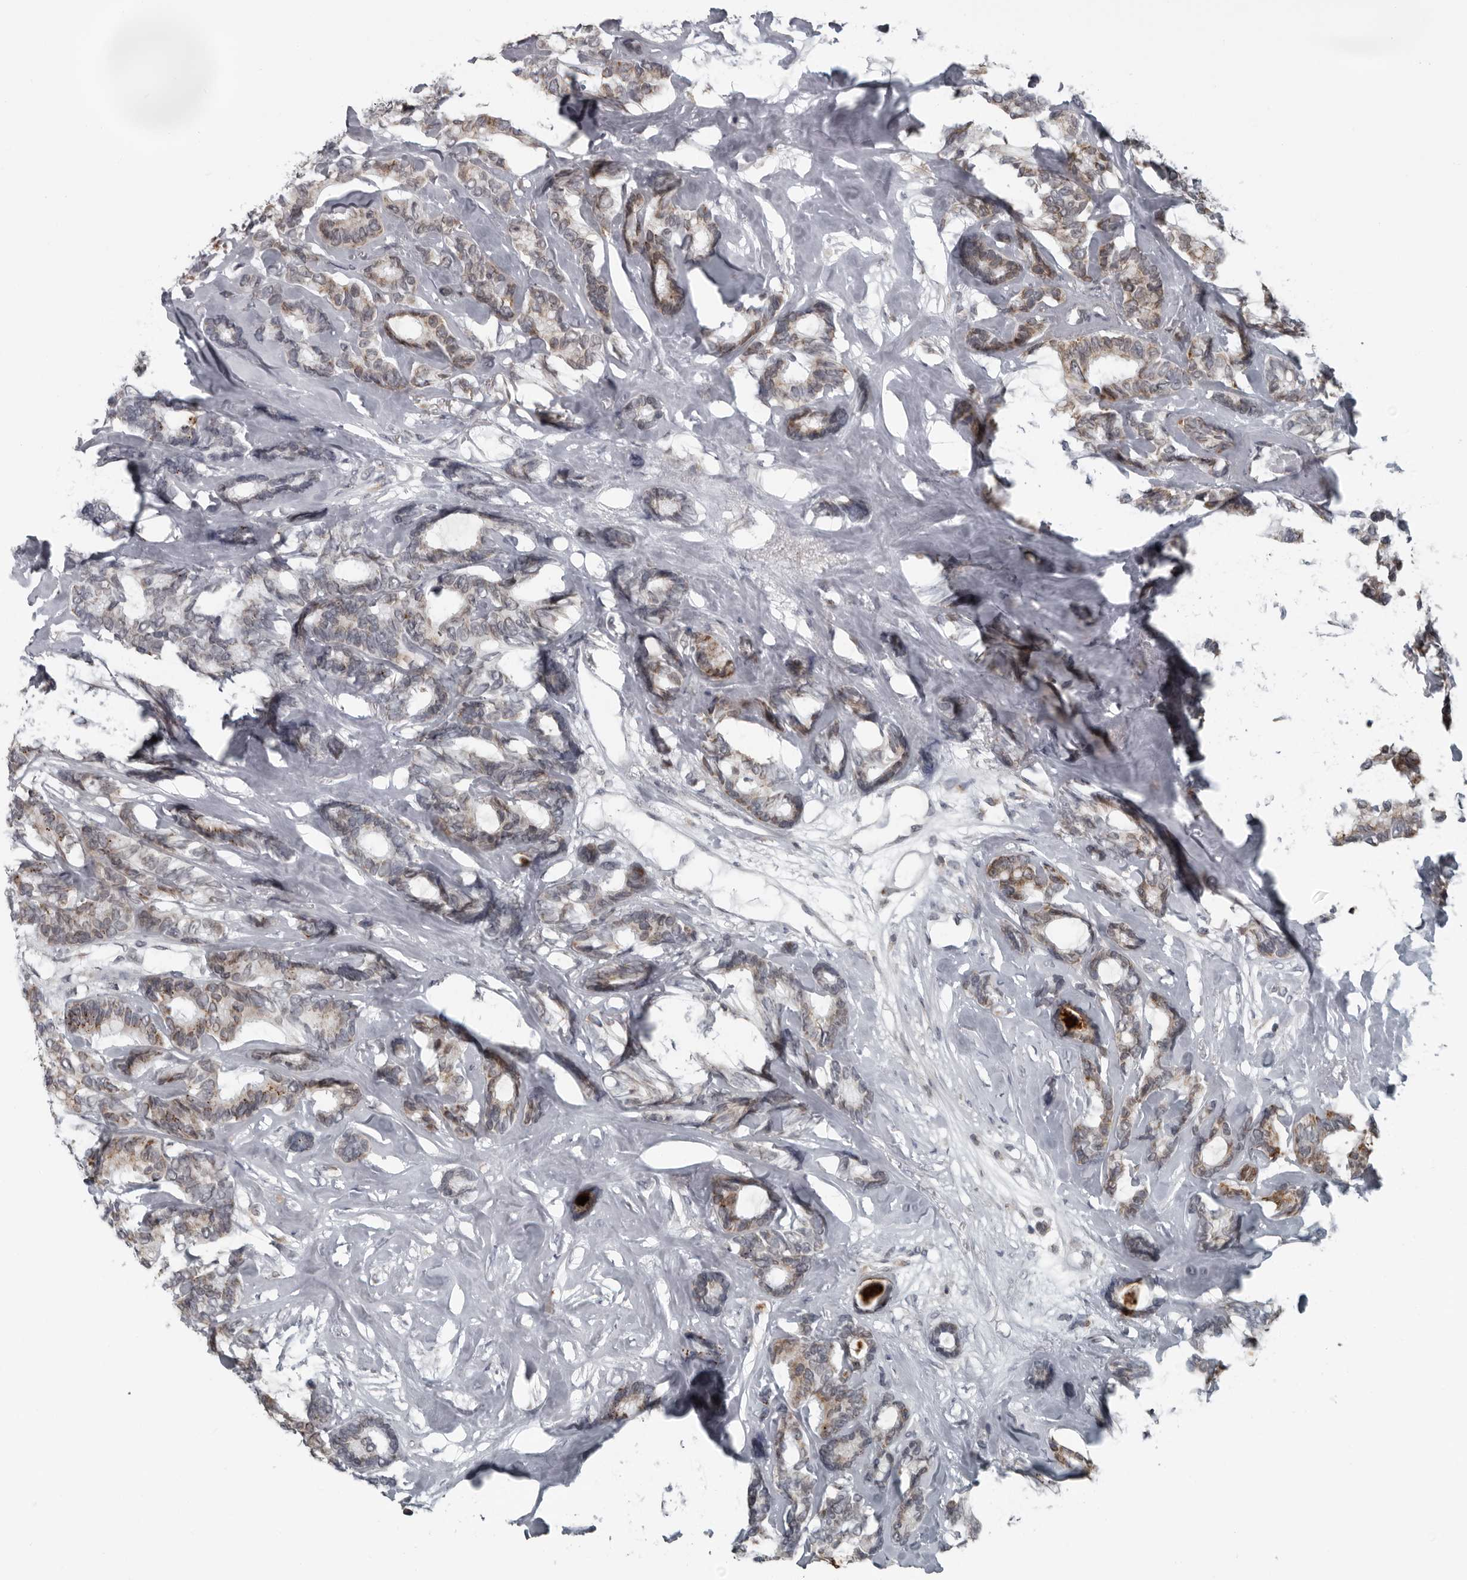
{"staining": {"intensity": "moderate", "quantity": "25%-75%", "location": "cytoplasmic/membranous"}, "tissue": "breast cancer", "cell_type": "Tumor cells", "image_type": "cancer", "snomed": [{"axis": "morphology", "description": "Duct carcinoma"}, {"axis": "topography", "description": "Breast"}], "caption": "Immunohistochemistry (IHC) photomicrograph of human infiltrating ductal carcinoma (breast) stained for a protein (brown), which reveals medium levels of moderate cytoplasmic/membranous expression in approximately 25%-75% of tumor cells.", "gene": "RTCA", "patient": {"sex": "female", "age": 87}}